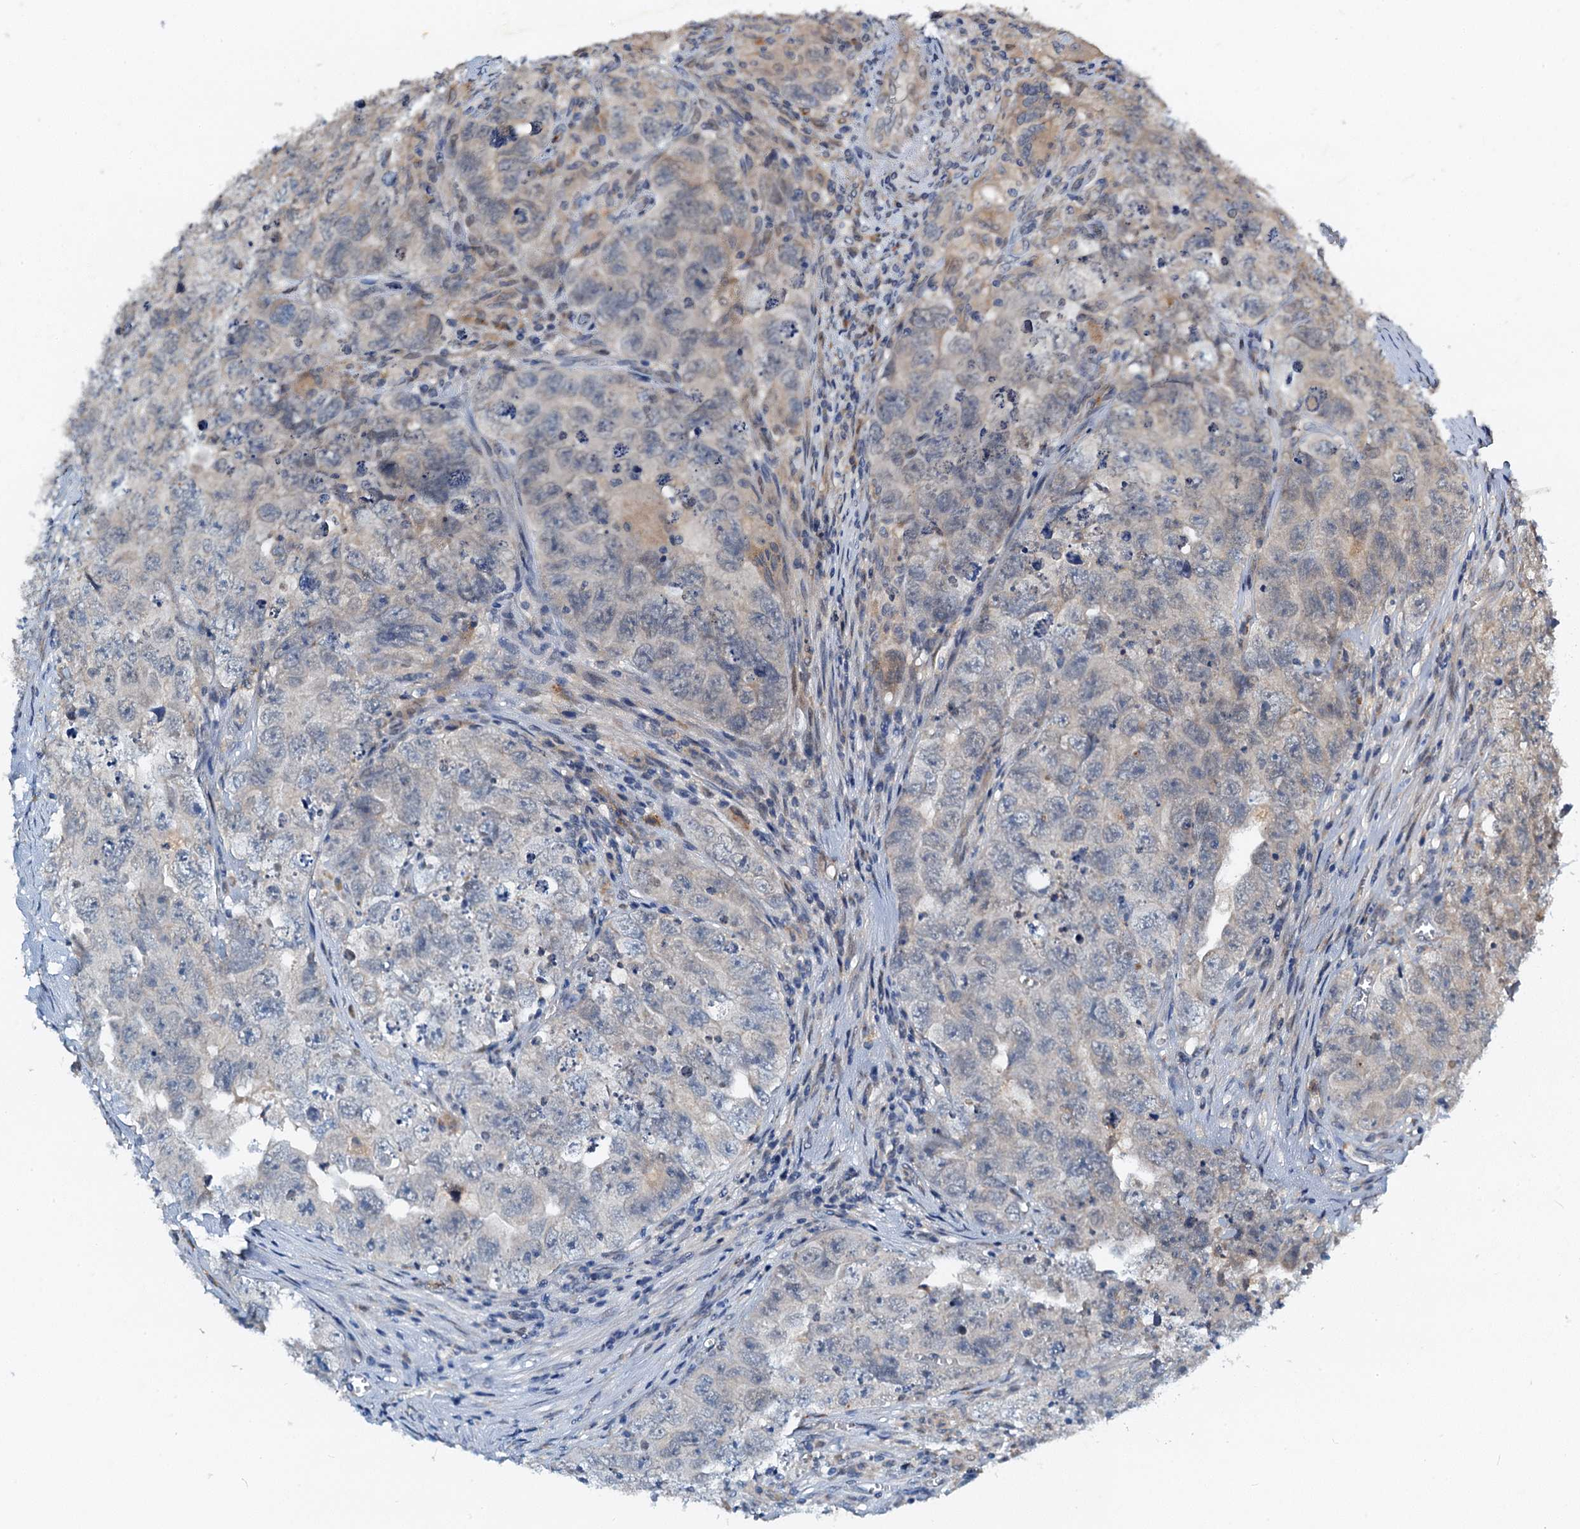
{"staining": {"intensity": "negative", "quantity": "none", "location": "none"}, "tissue": "testis cancer", "cell_type": "Tumor cells", "image_type": "cancer", "snomed": [{"axis": "morphology", "description": "Seminoma, NOS"}, {"axis": "morphology", "description": "Carcinoma, Embryonal, NOS"}, {"axis": "topography", "description": "Testis"}], "caption": "High power microscopy histopathology image of an immunohistochemistry image of testis cancer (seminoma), revealing no significant positivity in tumor cells.", "gene": "ZNF606", "patient": {"sex": "male", "age": 43}}